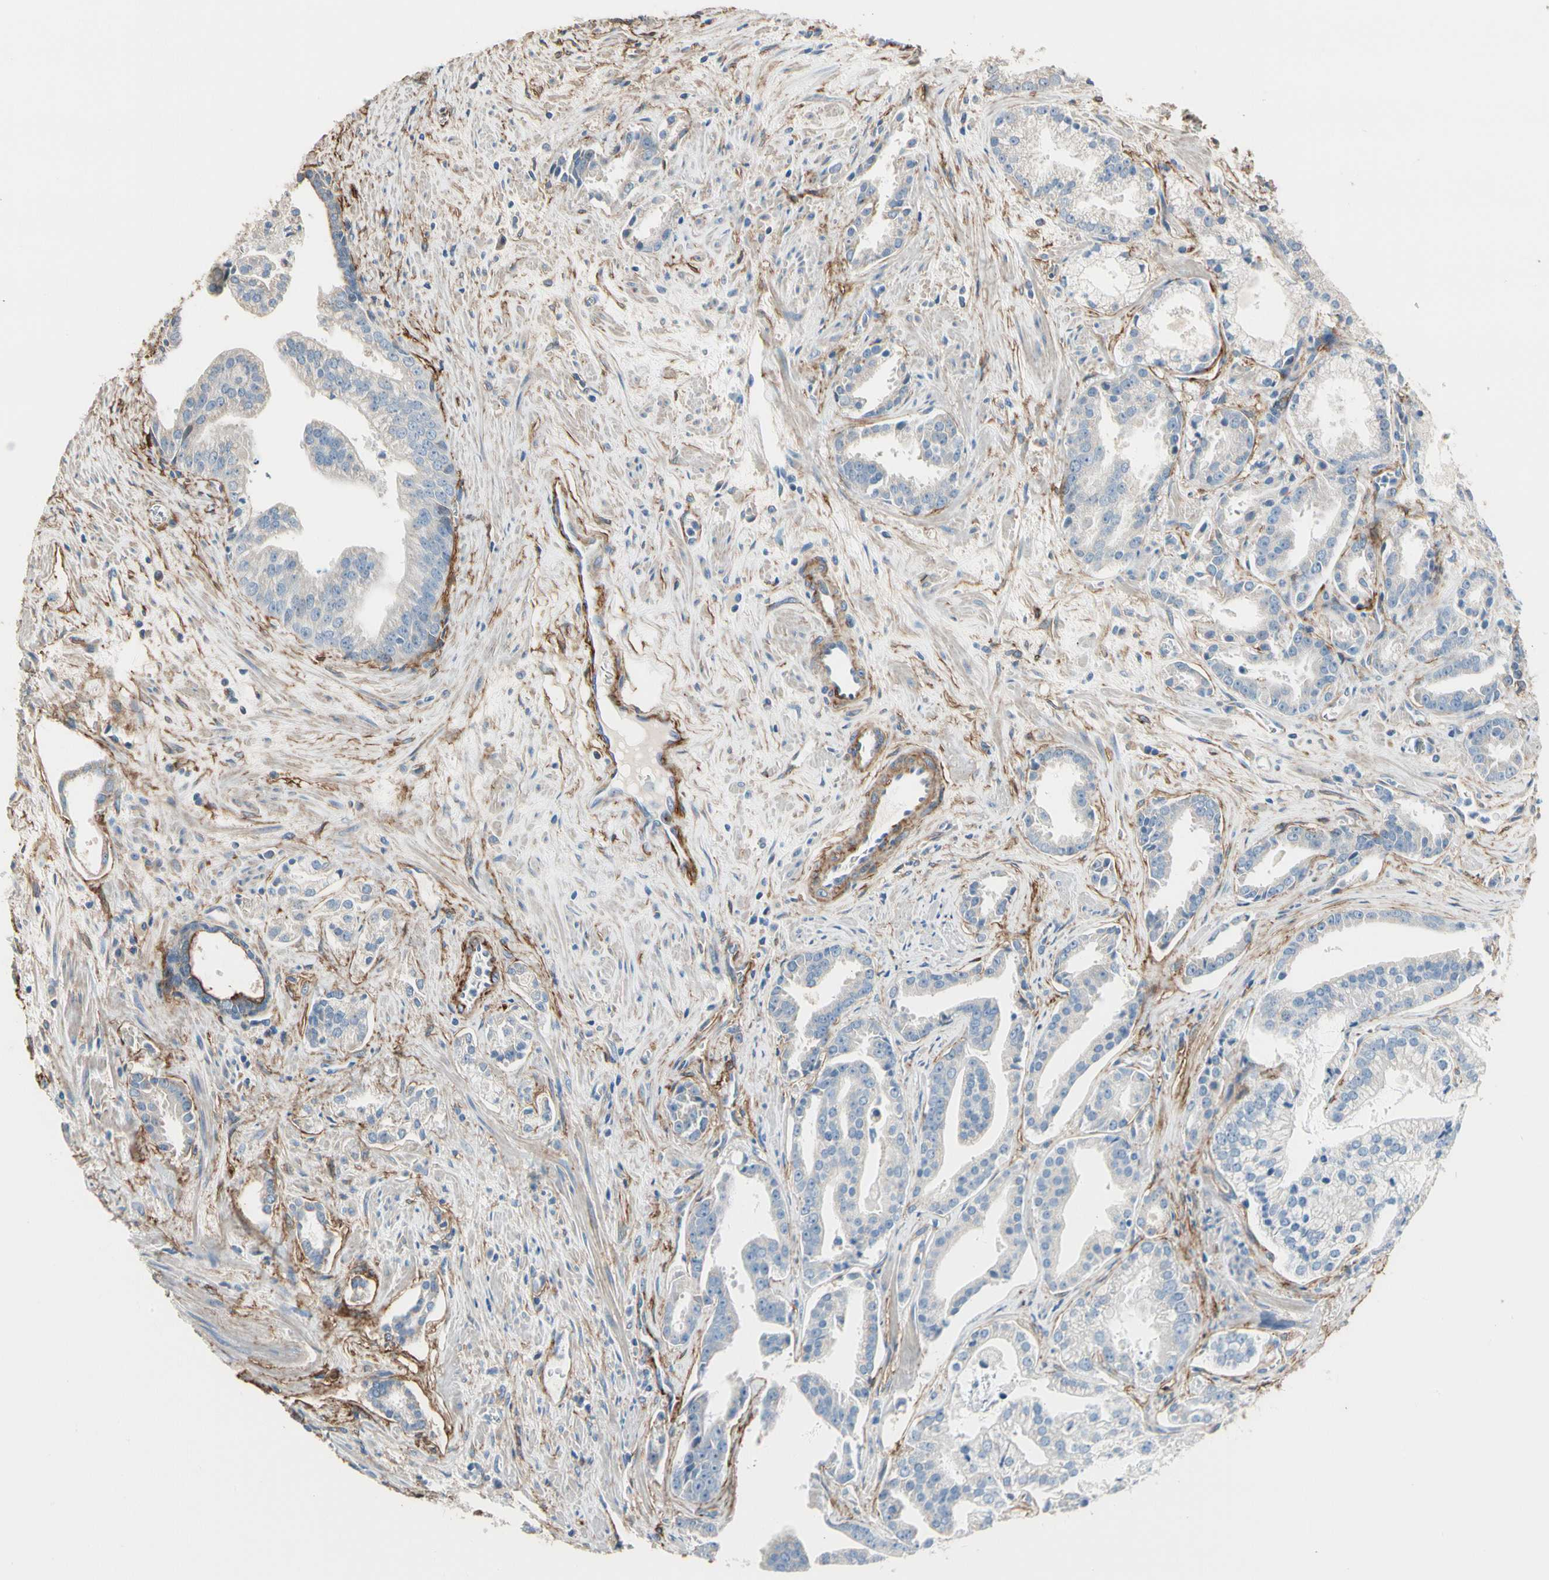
{"staining": {"intensity": "weak", "quantity": "<25%", "location": "cytoplasmic/membranous"}, "tissue": "prostate cancer", "cell_type": "Tumor cells", "image_type": "cancer", "snomed": [{"axis": "morphology", "description": "Adenocarcinoma, High grade"}, {"axis": "topography", "description": "Prostate"}], "caption": "This is an IHC photomicrograph of human prostate cancer (high-grade adenocarcinoma). There is no positivity in tumor cells.", "gene": "SUSD2", "patient": {"sex": "male", "age": 67}}